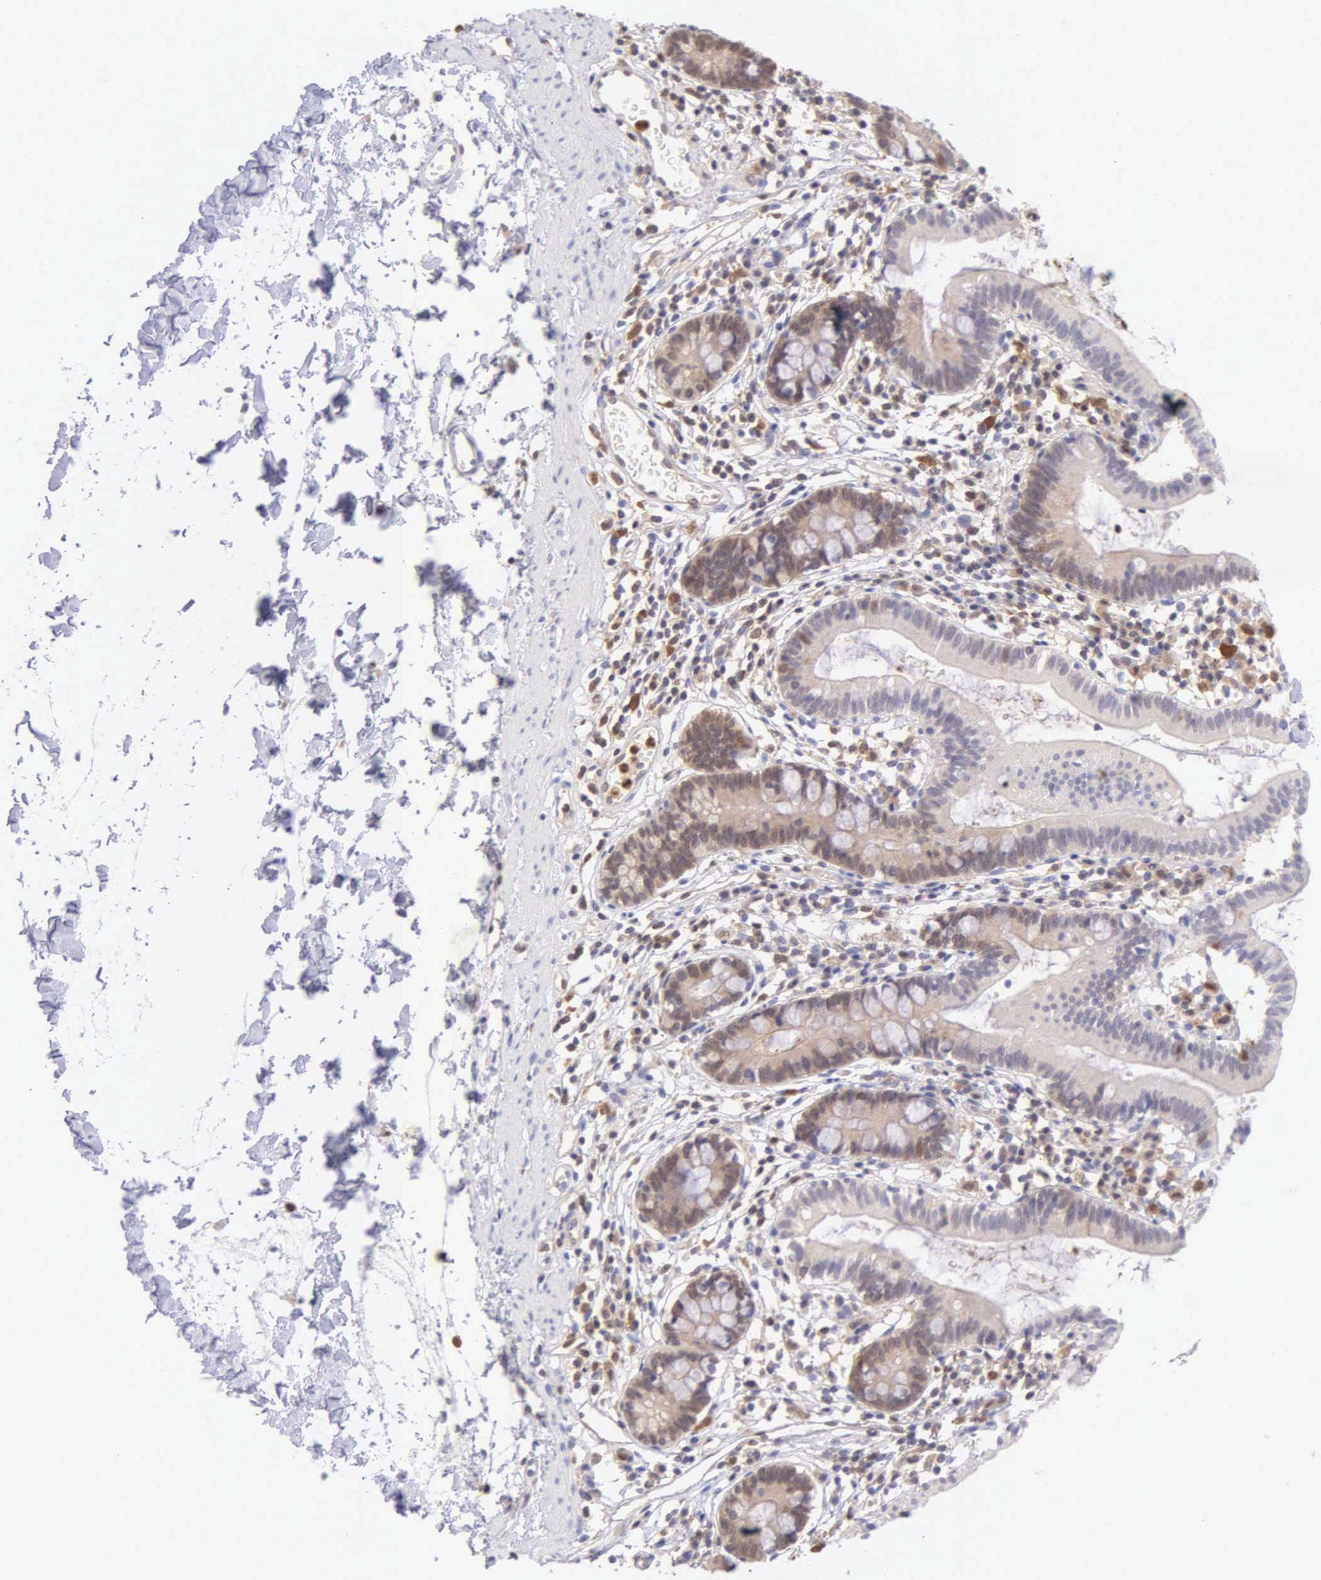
{"staining": {"intensity": "weak", "quantity": "25%-75%", "location": "cytoplasmic/membranous"}, "tissue": "small intestine", "cell_type": "Glandular cells", "image_type": "normal", "snomed": [{"axis": "morphology", "description": "Normal tissue, NOS"}, {"axis": "topography", "description": "Small intestine"}], "caption": "Protein expression by IHC demonstrates weak cytoplasmic/membranous expression in approximately 25%-75% of glandular cells in unremarkable small intestine. (DAB (3,3'-diaminobenzidine) IHC, brown staining for protein, blue staining for nuclei).", "gene": "BID", "patient": {"sex": "female", "age": 37}}